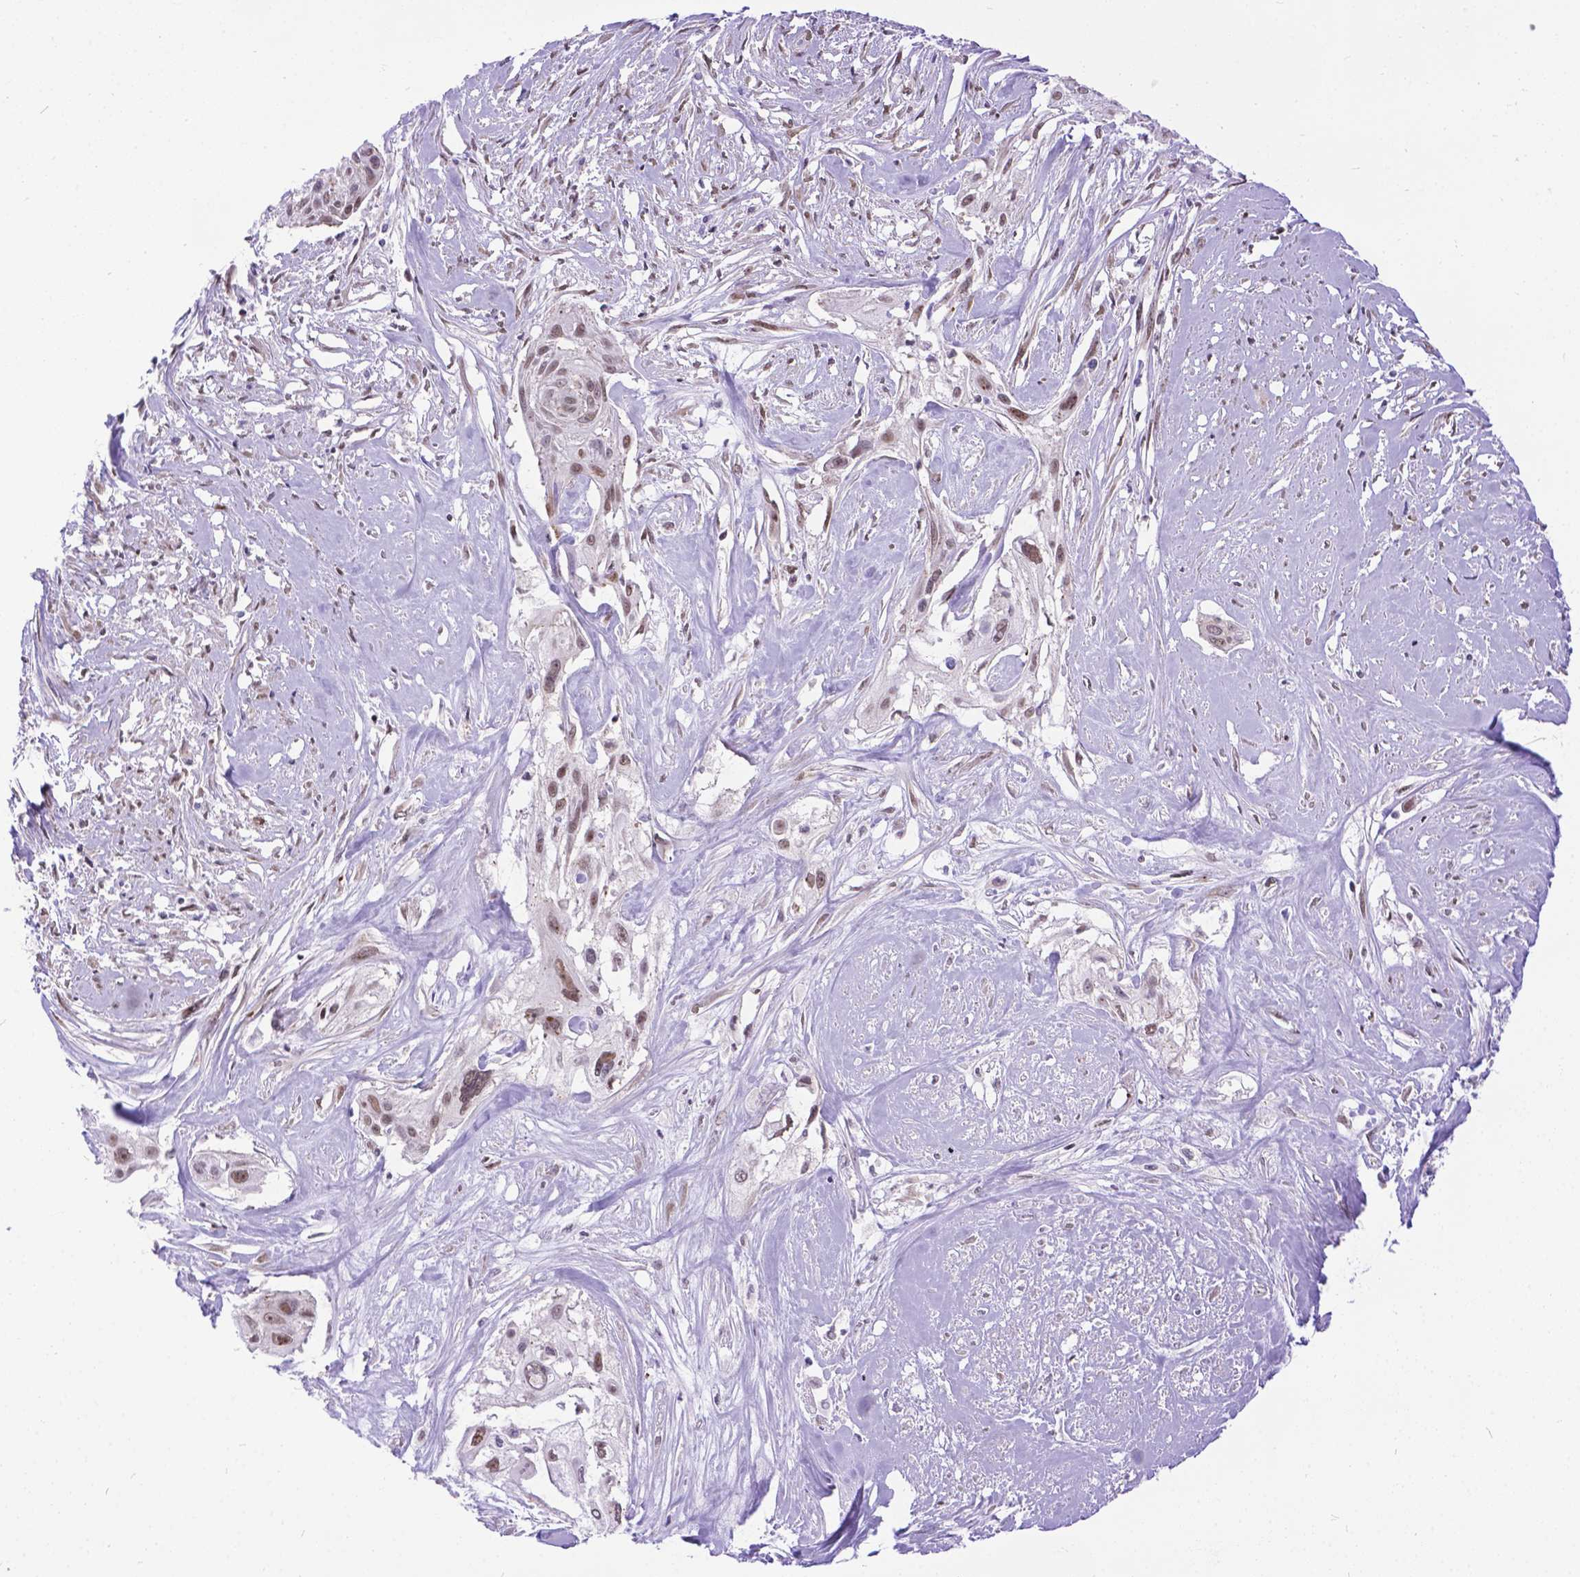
{"staining": {"intensity": "weak", "quantity": ">75%", "location": "nuclear"}, "tissue": "cervical cancer", "cell_type": "Tumor cells", "image_type": "cancer", "snomed": [{"axis": "morphology", "description": "Squamous cell carcinoma, NOS"}, {"axis": "topography", "description": "Cervix"}], "caption": "Immunohistochemical staining of cervical cancer shows low levels of weak nuclear protein expression in about >75% of tumor cells.", "gene": "FAM124B", "patient": {"sex": "female", "age": 49}}